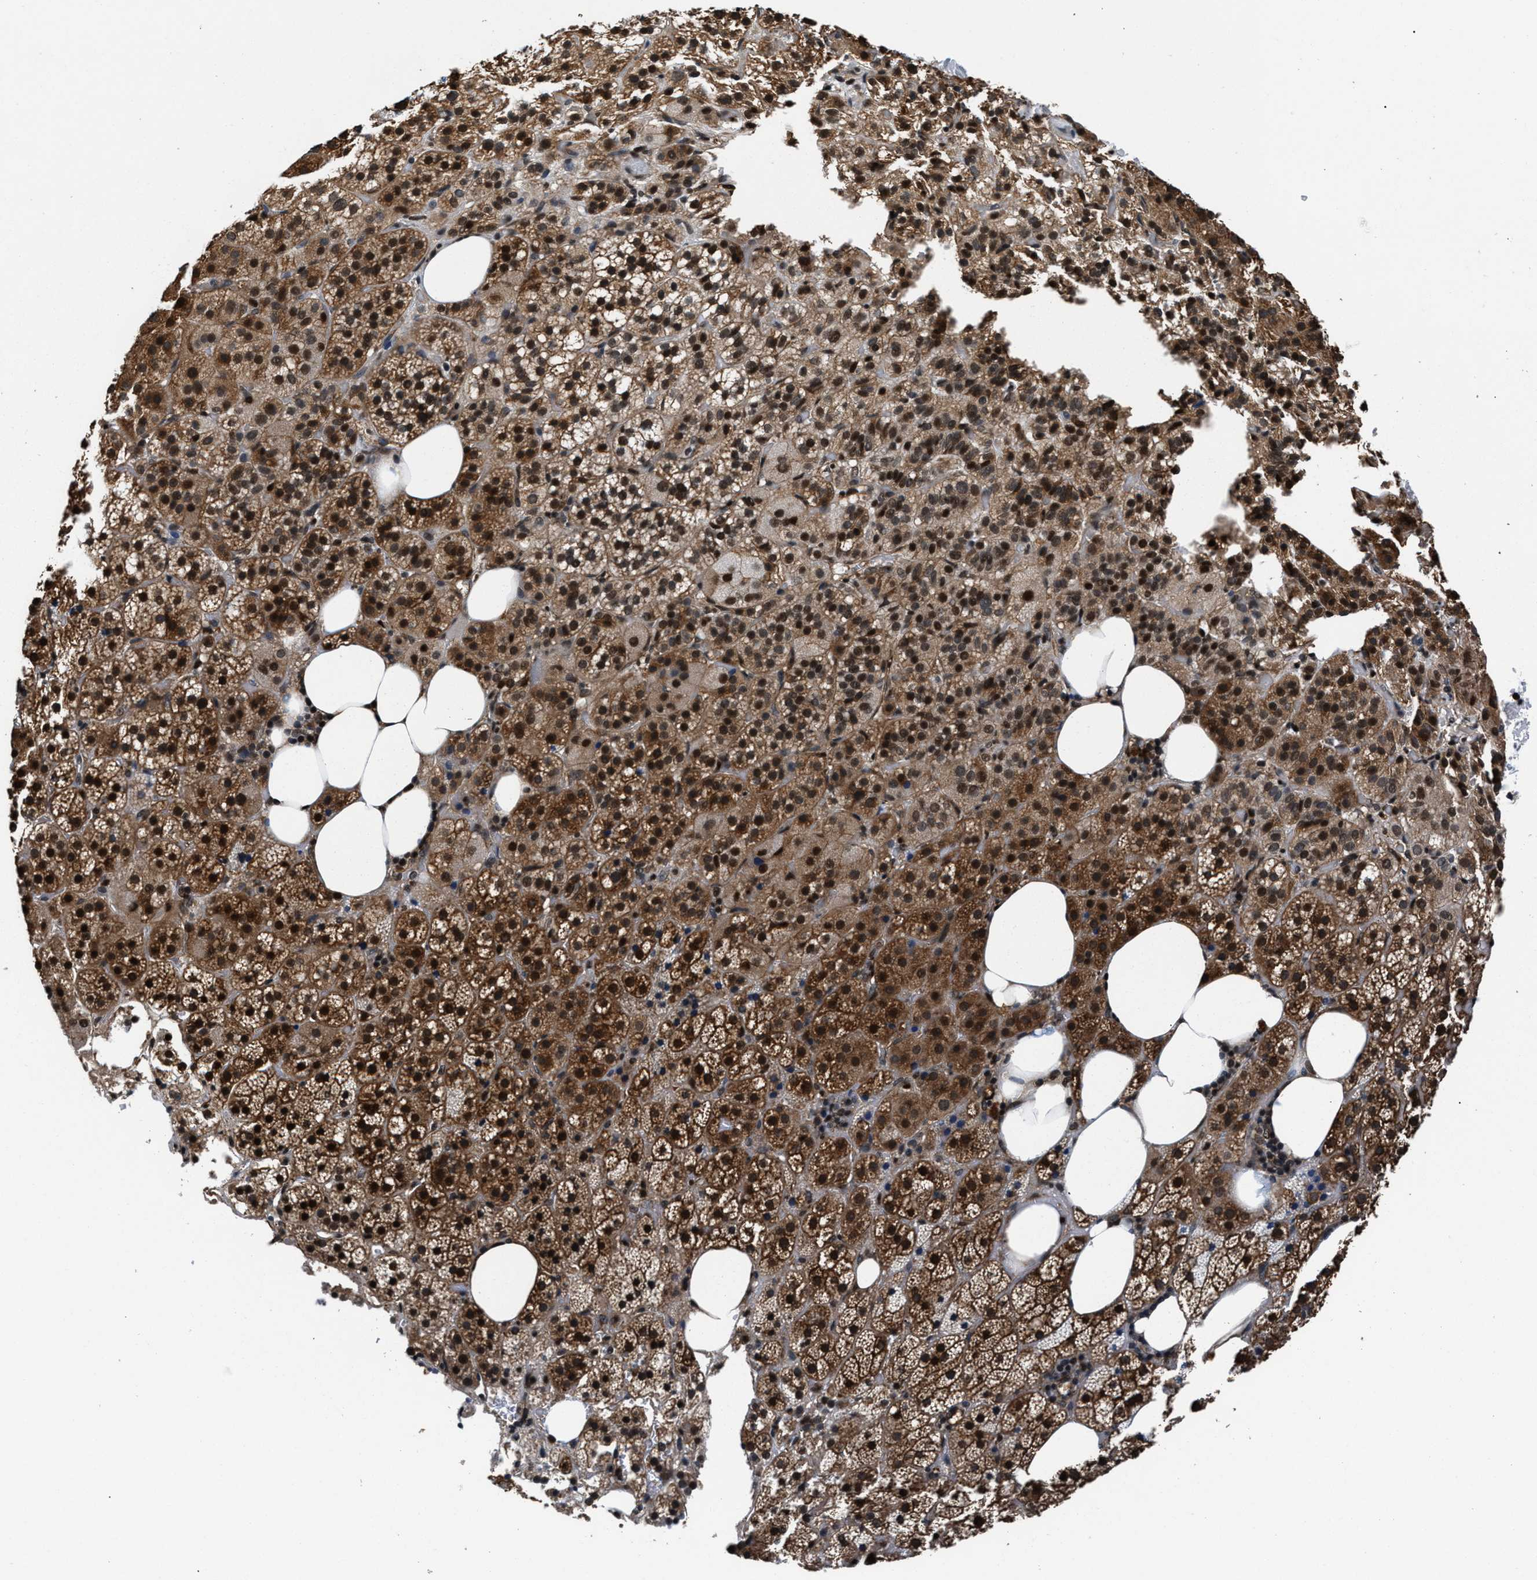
{"staining": {"intensity": "moderate", "quantity": ">75%", "location": "cytoplasmic/membranous,nuclear"}, "tissue": "adrenal gland", "cell_type": "Glandular cells", "image_type": "normal", "snomed": [{"axis": "morphology", "description": "Normal tissue, NOS"}, {"axis": "topography", "description": "Adrenal gland"}], "caption": "This image reveals unremarkable adrenal gland stained with immunohistochemistry (IHC) to label a protein in brown. The cytoplasmic/membranous,nuclear of glandular cells show moderate positivity for the protein. Nuclei are counter-stained blue.", "gene": "RBM33", "patient": {"sex": "female", "age": 59}}